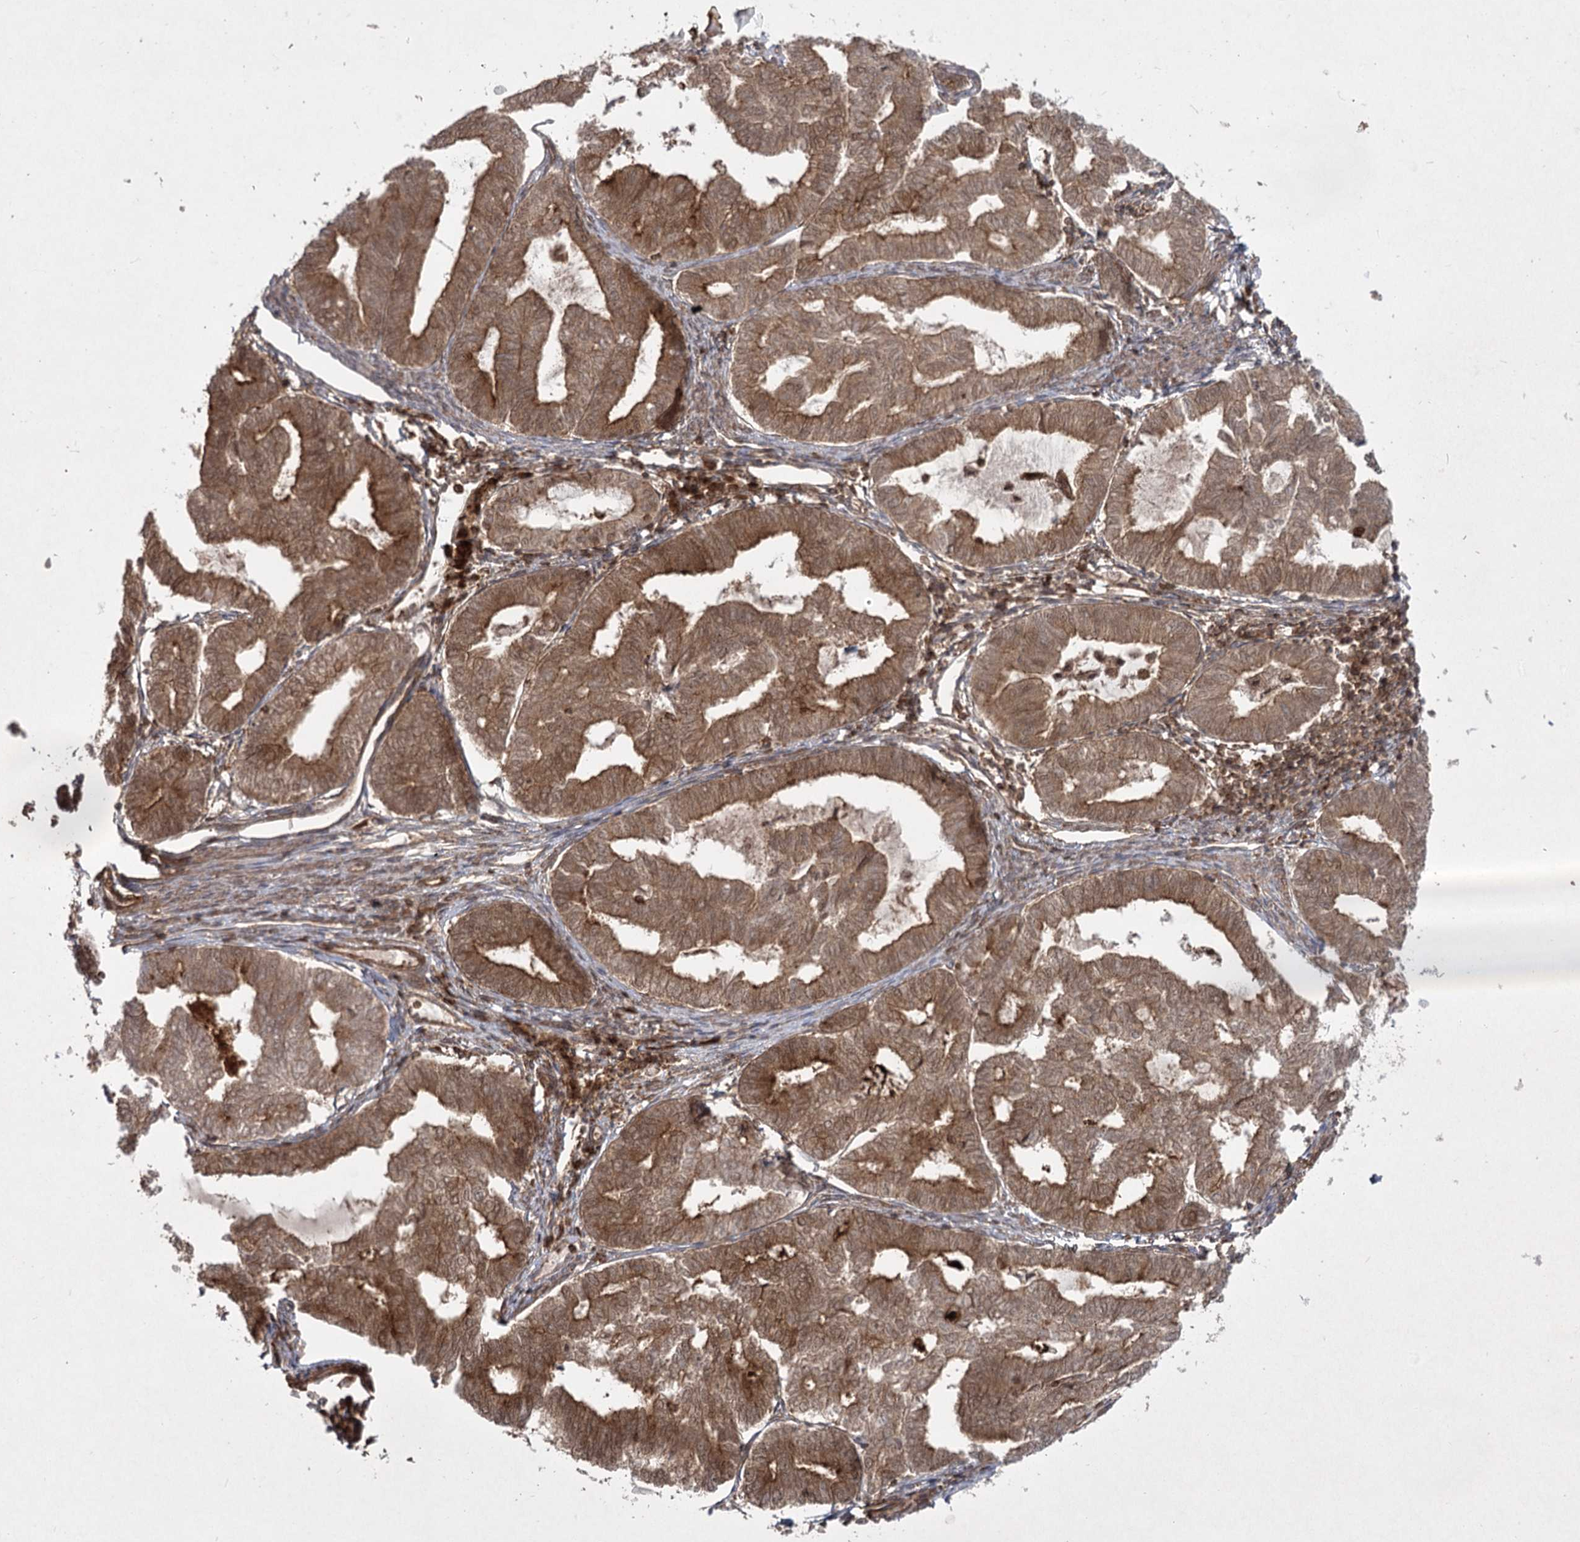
{"staining": {"intensity": "moderate", "quantity": ">75%", "location": "cytoplasmic/membranous,nuclear"}, "tissue": "endometrial cancer", "cell_type": "Tumor cells", "image_type": "cancer", "snomed": [{"axis": "morphology", "description": "Adenocarcinoma, NOS"}, {"axis": "topography", "description": "Endometrium"}], "caption": "A brown stain highlights moderate cytoplasmic/membranous and nuclear positivity of a protein in human endometrial adenocarcinoma tumor cells.", "gene": "MDFIC", "patient": {"sex": "female", "age": 79}}